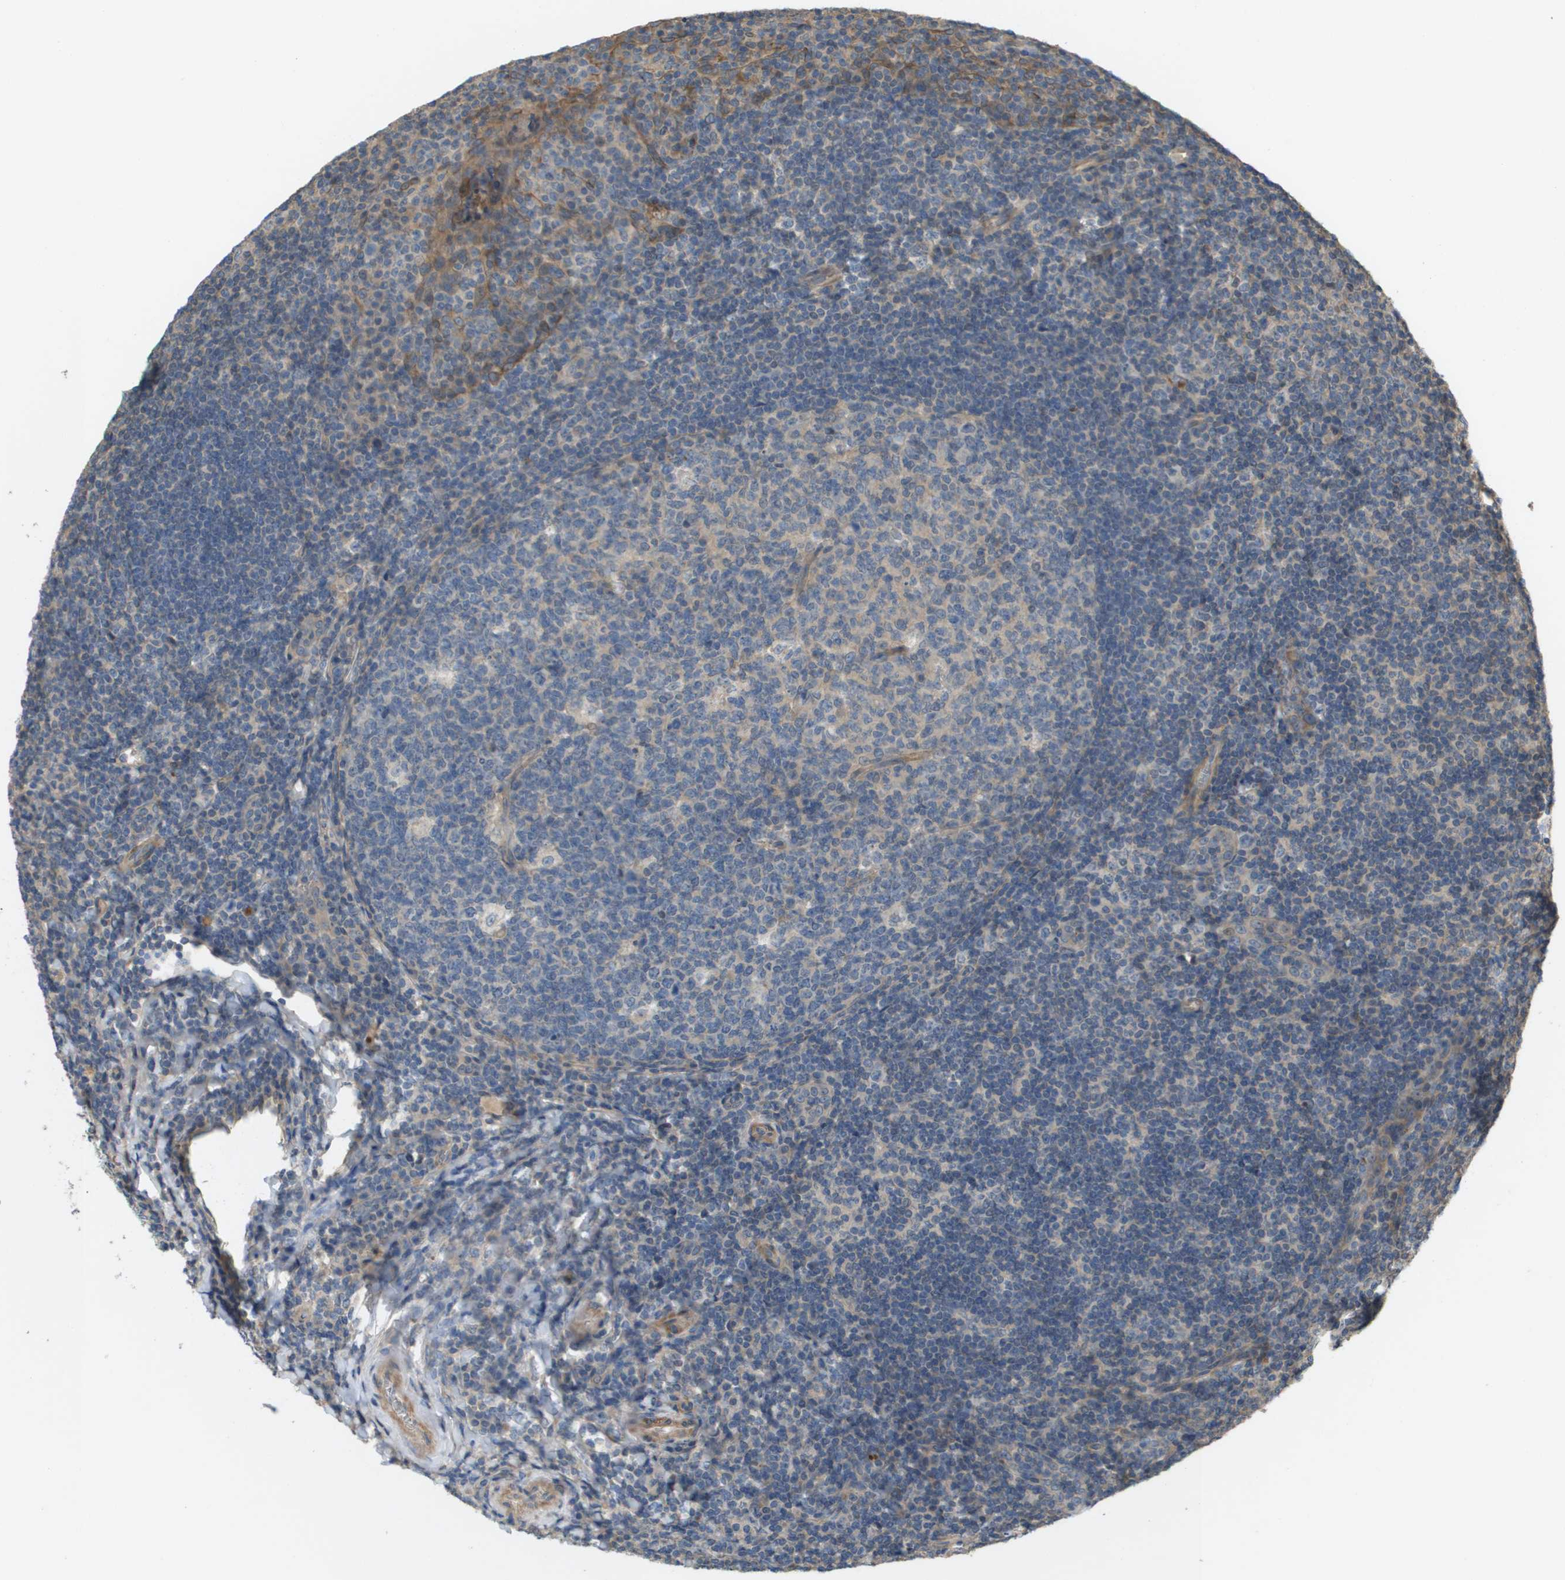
{"staining": {"intensity": "weak", "quantity": "<25%", "location": "cytoplasmic/membranous"}, "tissue": "tonsil", "cell_type": "Germinal center cells", "image_type": "normal", "snomed": [{"axis": "morphology", "description": "Normal tissue, NOS"}, {"axis": "topography", "description": "Tonsil"}], "caption": "The photomicrograph demonstrates no staining of germinal center cells in benign tonsil.", "gene": "KRT23", "patient": {"sex": "male", "age": 37}}